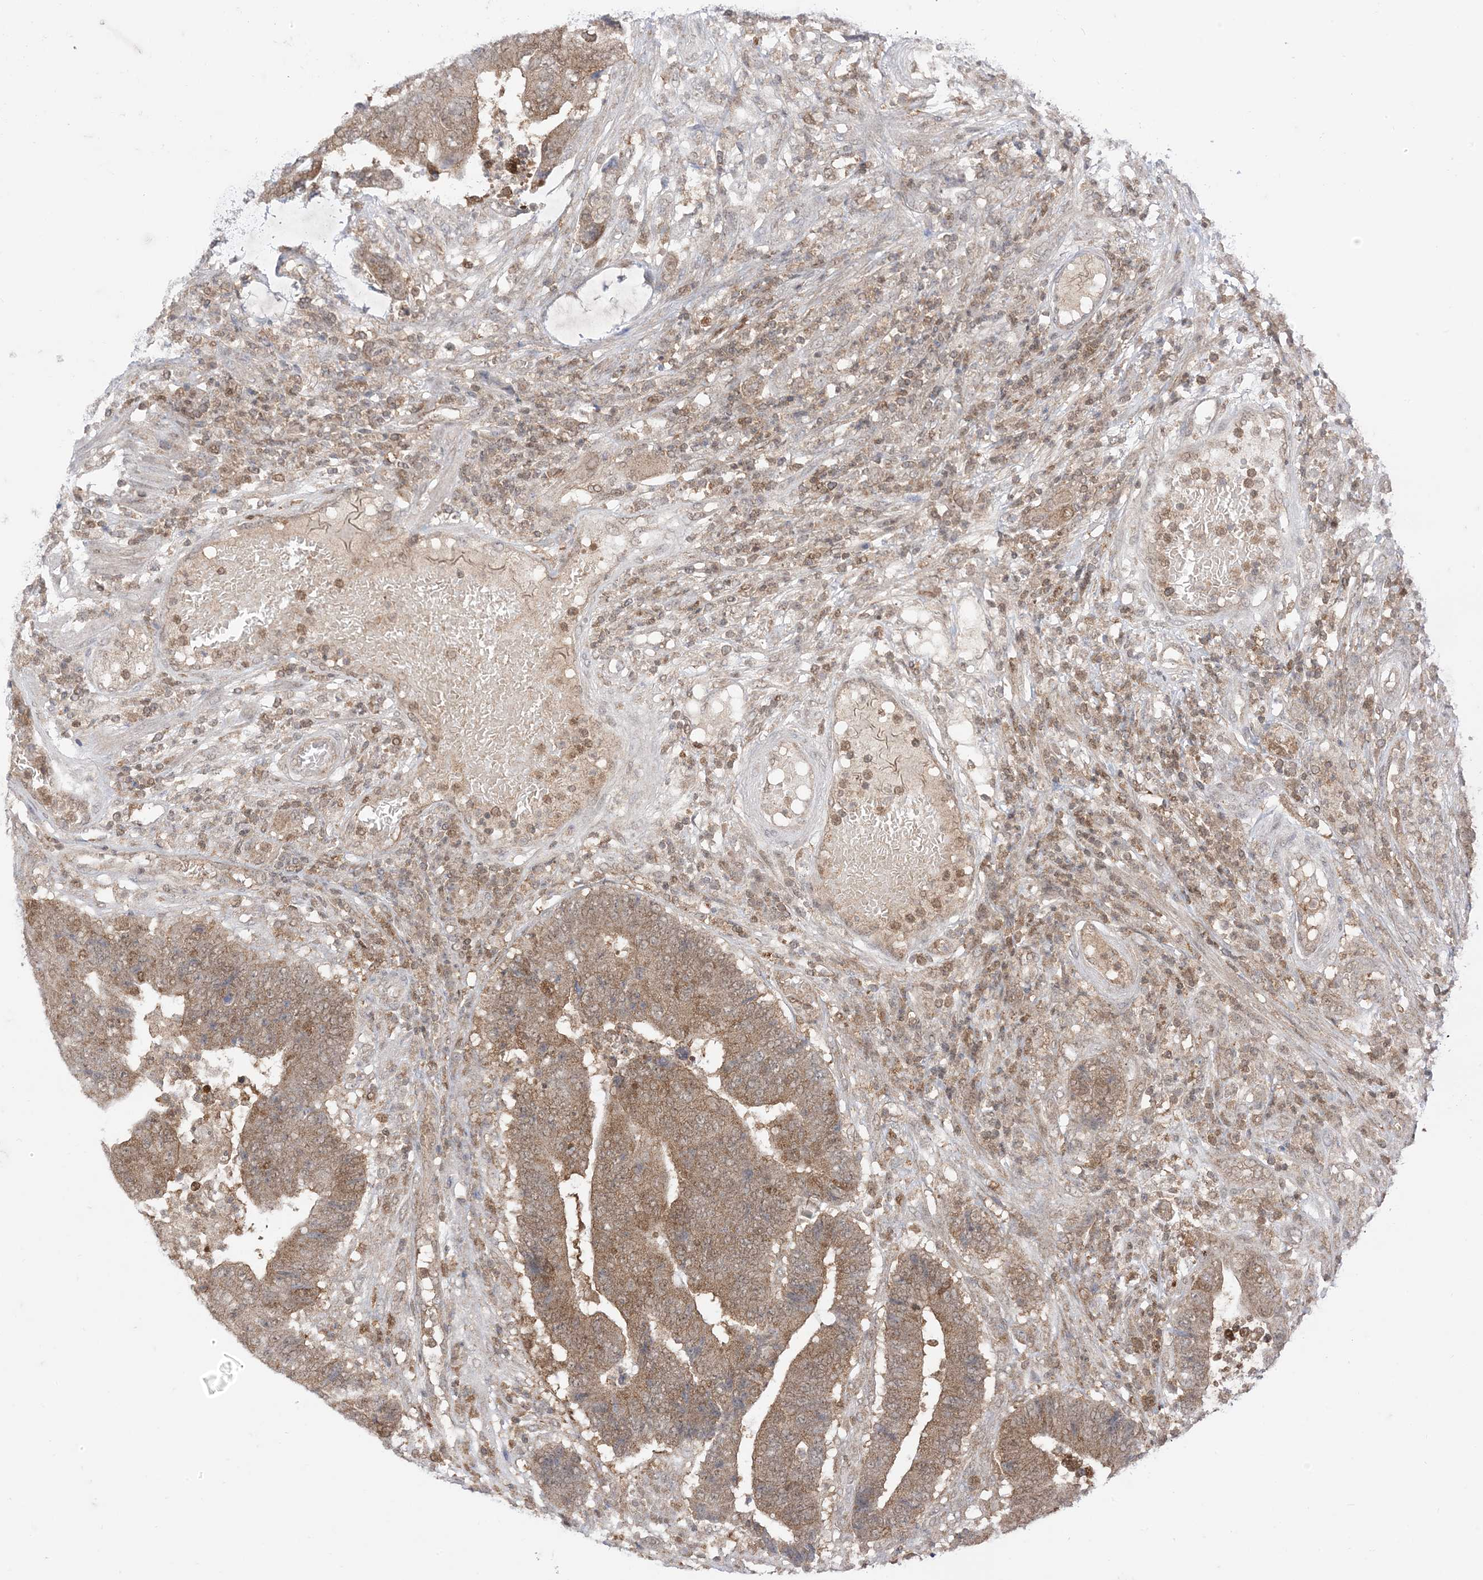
{"staining": {"intensity": "moderate", "quantity": ">75%", "location": "cytoplasmic/membranous"}, "tissue": "colorectal cancer", "cell_type": "Tumor cells", "image_type": "cancer", "snomed": [{"axis": "morphology", "description": "Adenocarcinoma, NOS"}, {"axis": "topography", "description": "Rectum"}], "caption": "This image exhibits colorectal adenocarcinoma stained with immunohistochemistry to label a protein in brown. The cytoplasmic/membranous of tumor cells show moderate positivity for the protein. Nuclei are counter-stained blue.", "gene": "PTPA", "patient": {"sex": "male", "age": 84}}